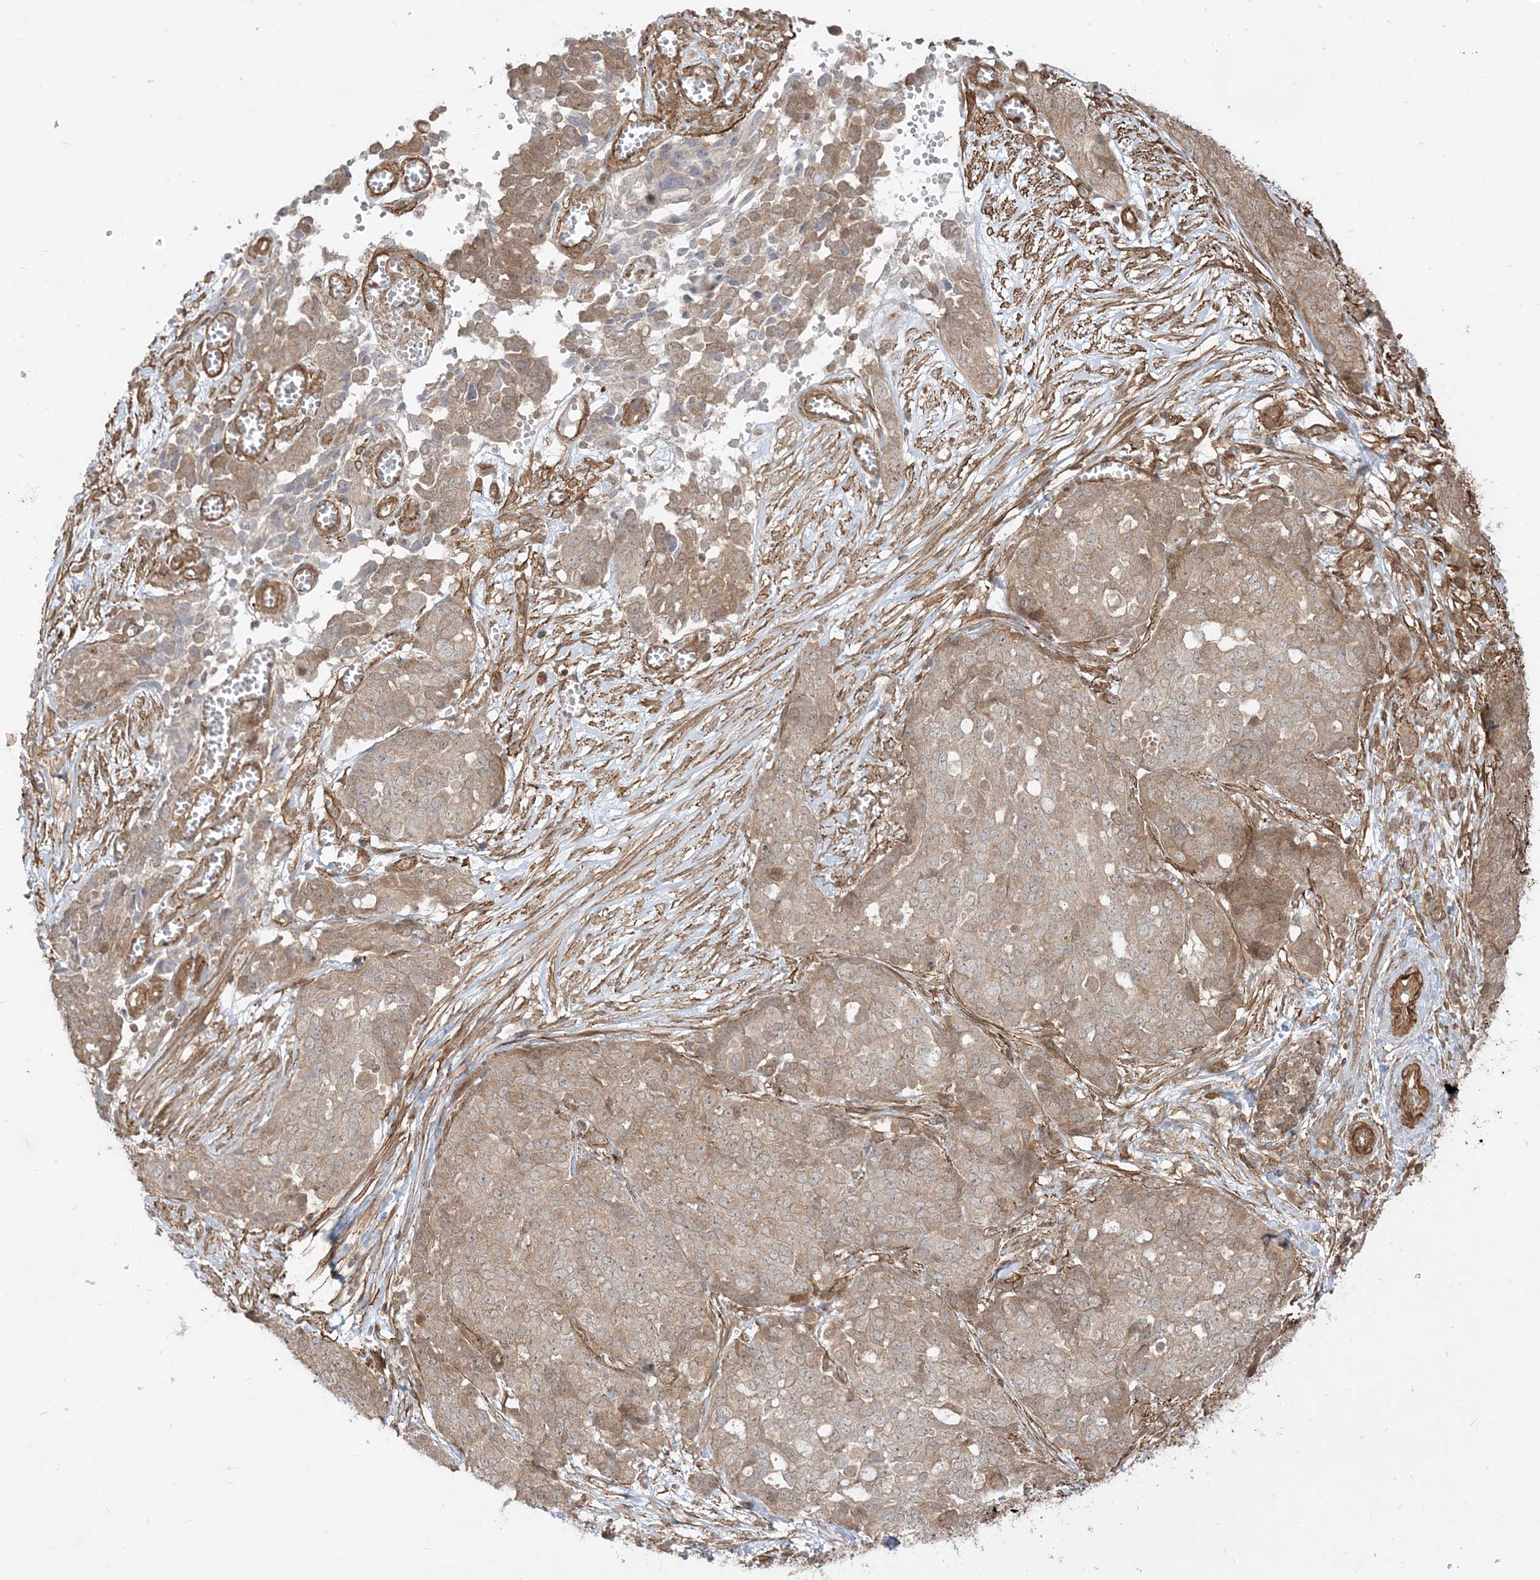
{"staining": {"intensity": "weak", "quantity": "25%-75%", "location": "cytoplasmic/membranous"}, "tissue": "ovarian cancer", "cell_type": "Tumor cells", "image_type": "cancer", "snomed": [{"axis": "morphology", "description": "Cystadenocarcinoma, serous, NOS"}, {"axis": "topography", "description": "Soft tissue"}, {"axis": "topography", "description": "Ovary"}], "caption": "Protein staining displays weak cytoplasmic/membranous staining in approximately 25%-75% of tumor cells in ovarian cancer (serous cystadenocarcinoma). The staining is performed using DAB brown chromogen to label protein expression. The nuclei are counter-stained blue using hematoxylin.", "gene": "TBCC", "patient": {"sex": "female", "age": 57}}